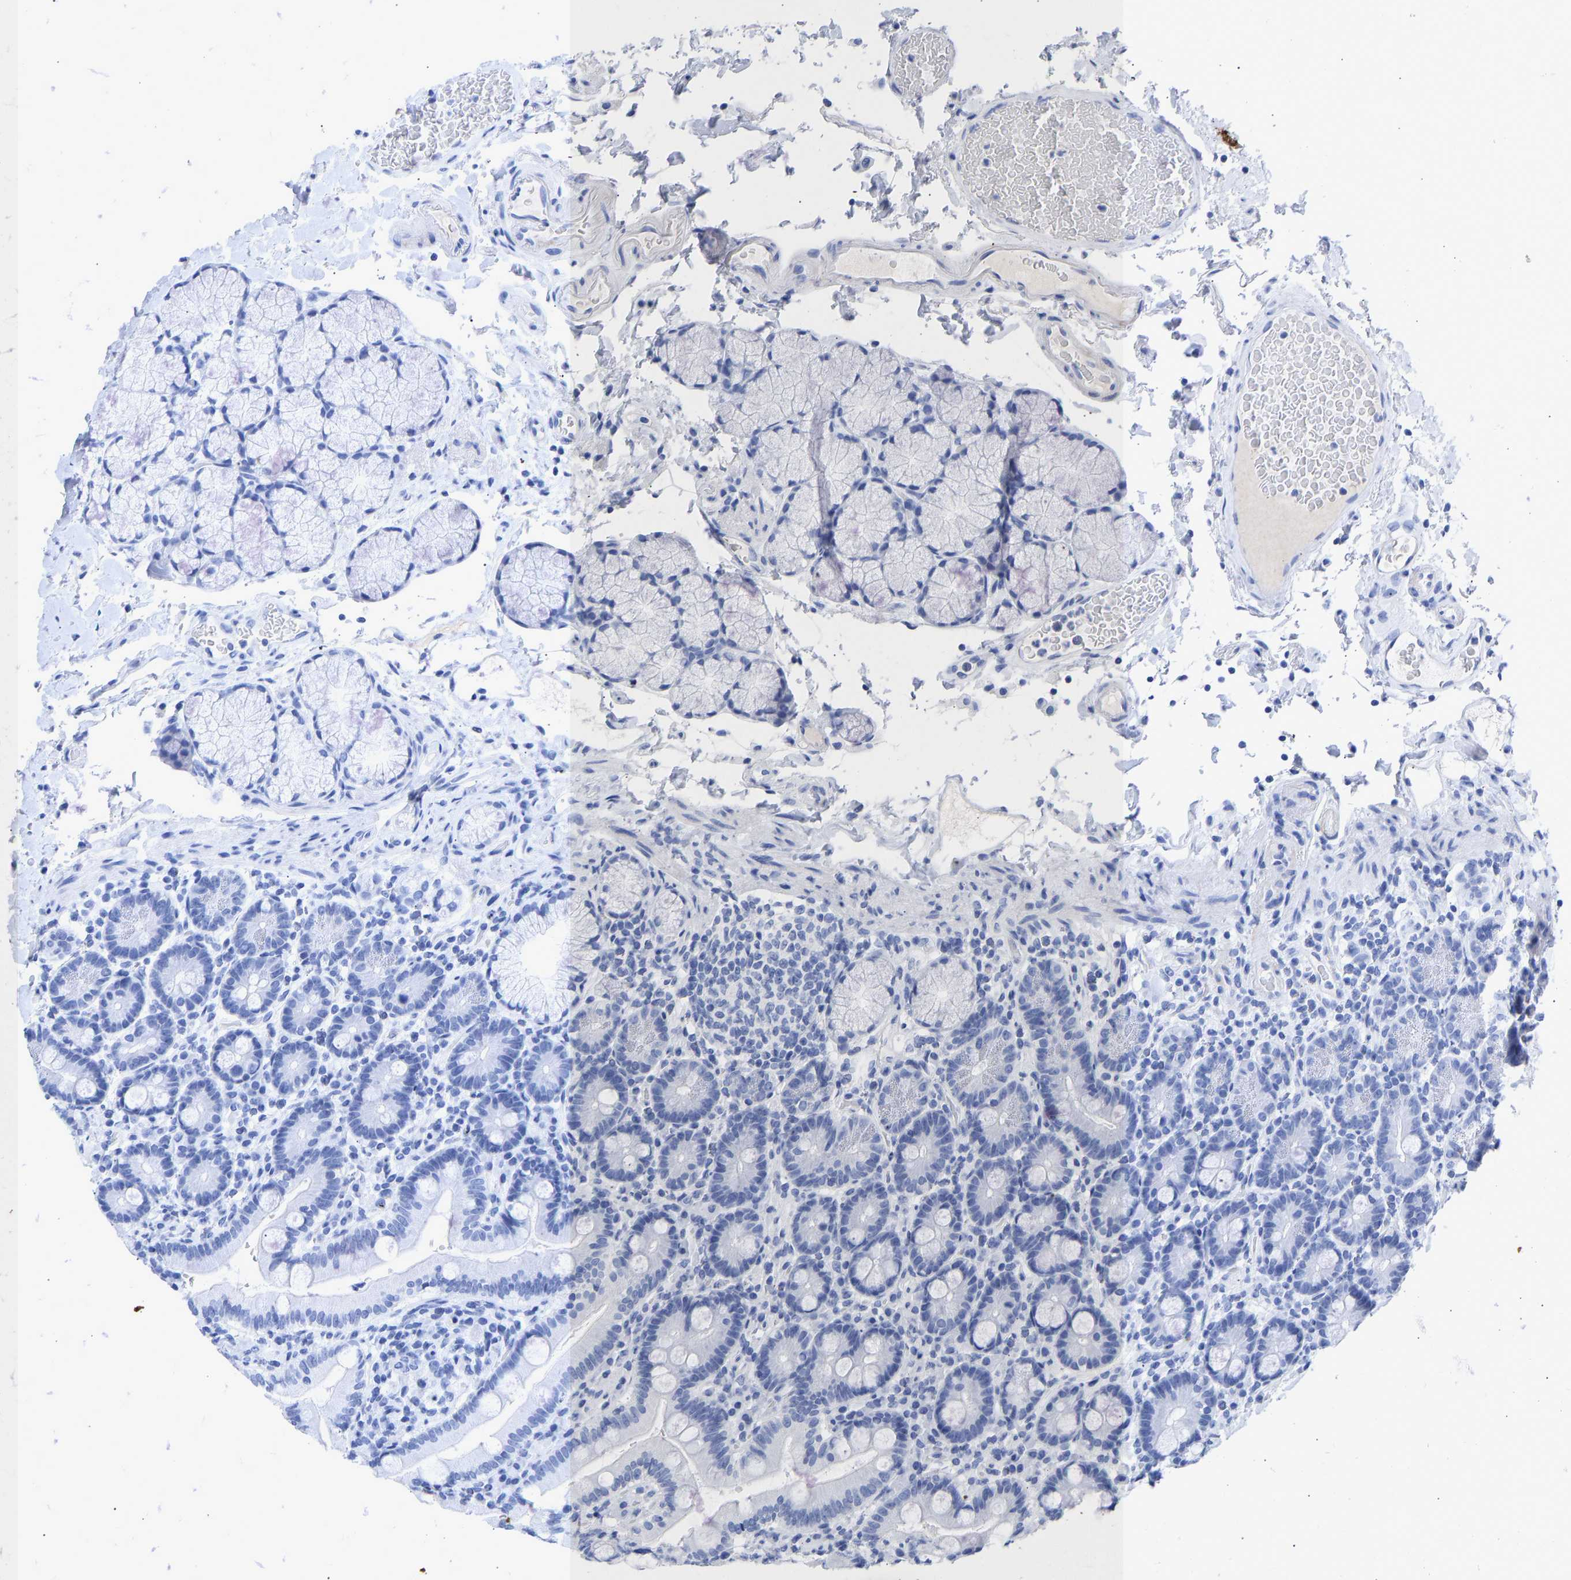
{"staining": {"intensity": "negative", "quantity": "none", "location": "none"}, "tissue": "duodenum", "cell_type": "Glandular cells", "image_type": "normal", "snomed": [{"axis": "morphology", "description": "Normal tissue, NOS"}, {"axis": "topography", "description": "Small intestine, NOS"}], "caption": "Immunohistochemical staining of unremarkable human duodenum shows no significant positivity in glandular cells.", "gene": "KRT1", "patient": {"sex": "female", "age": 71}}